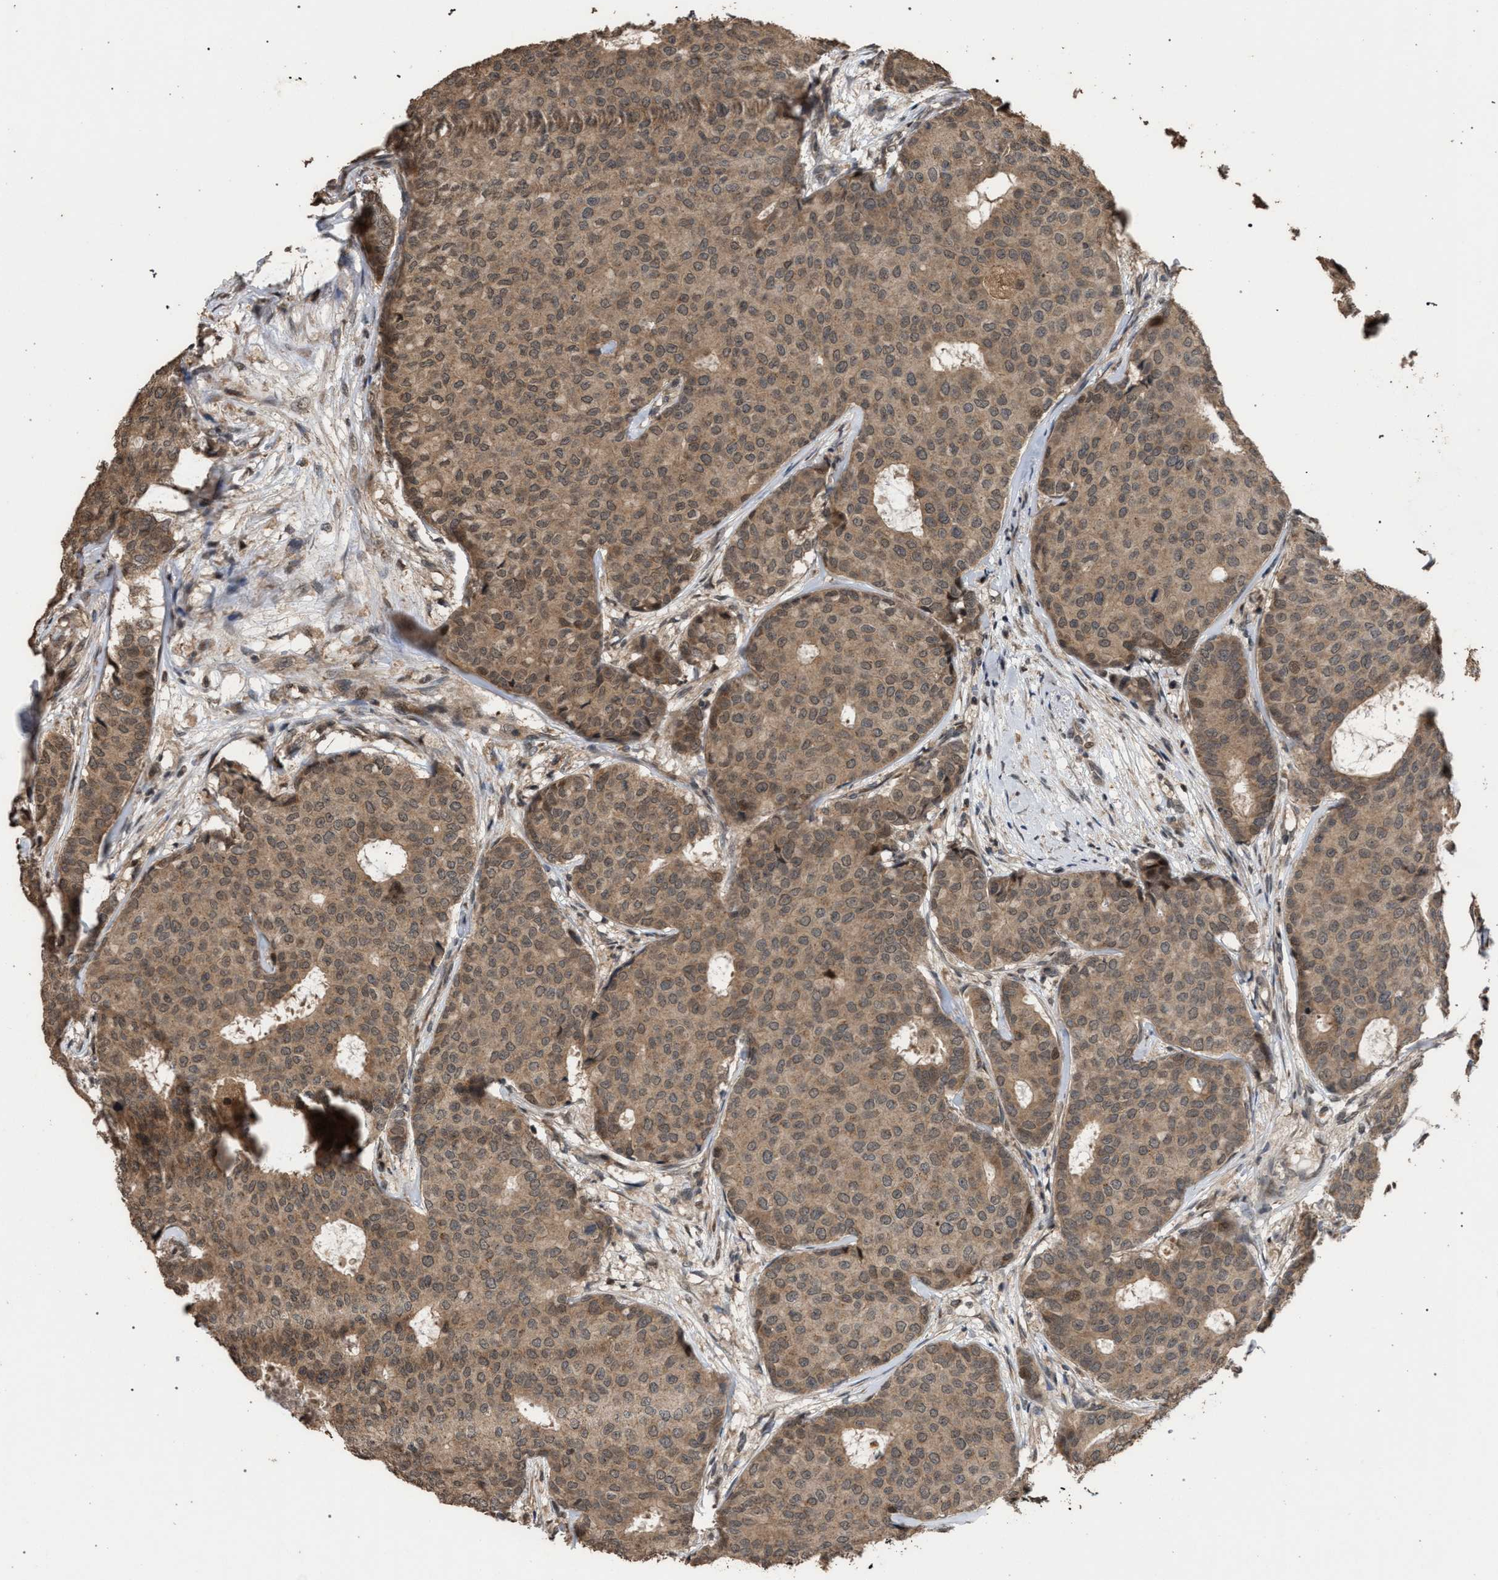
{"staining": {"intensity": "moderate", "quantity": ">75%", "location": "cytoplasmic/membranous"}, "tissue": "breast cancer", "cell_type": "Tumor cells", "image_type": "cancer", "snomed": [{"axis": "morphology", "description": "Duct carcinoma"}, {"axis": "topography", "description": "Breast"}], "caption": "Immunohistochemistry of human breast cancer (intraductal carcinoma) exhibits medium levels of moderate cytoplasmic/membranous staining in approximately >75% of tumor cells.", "gene": "NAA35", "patient": {"sex": "female", "age": 75}}